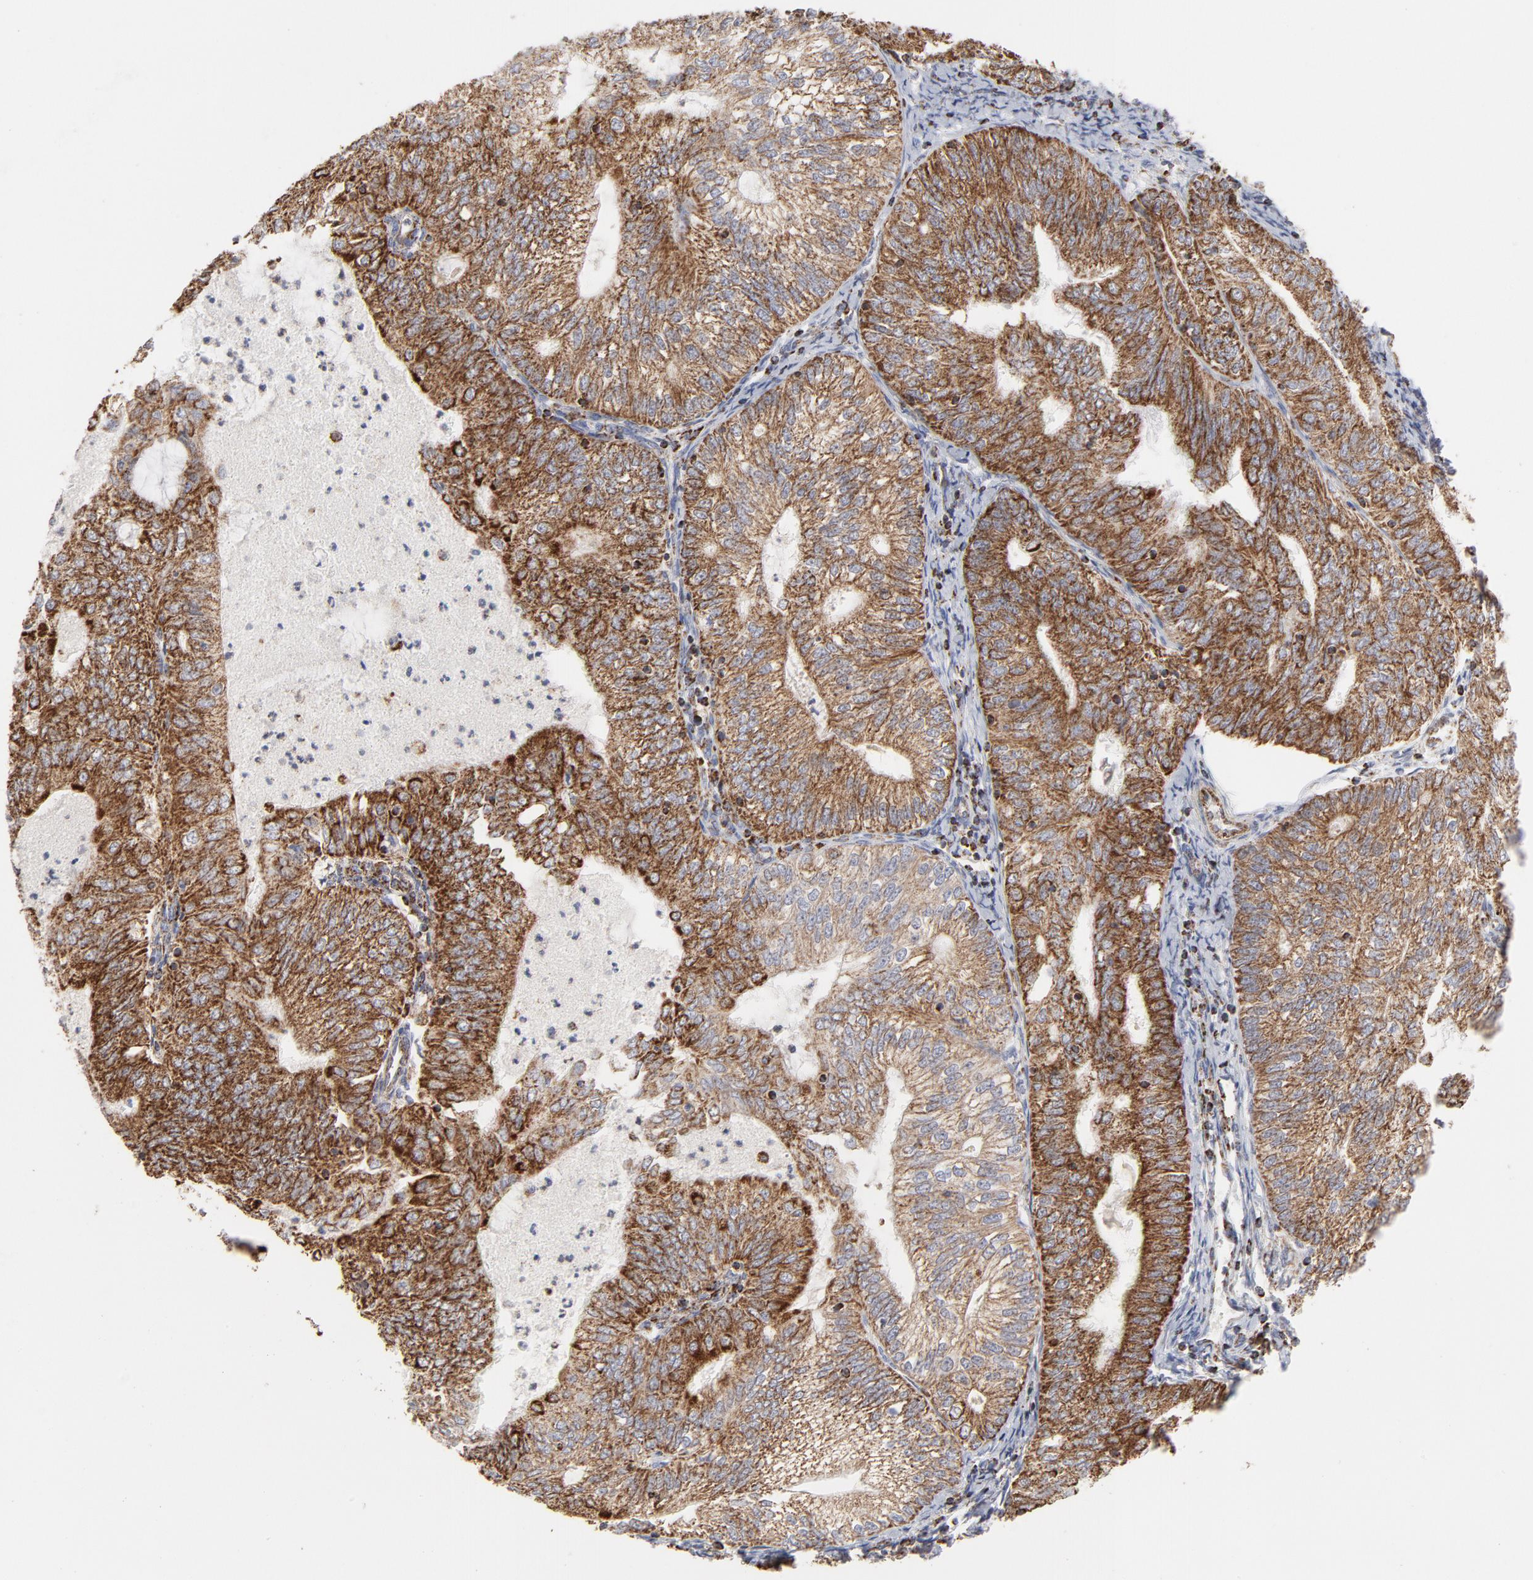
{"staining": {"intensity": "strong", "quantity": ">75%", "location": "cytoplasmic/membranous"}, "tissue": "endometrial cancer", "cell_type": "Tumor cells", "image_type": "cancer", "snomed": [{"axis": "morphology", "description": "Adenocarcinoma, NOS"}, {"axis": "topography", "description": "Endometrium"}], "caption": "Protein staining exhibits strong cytoplasmic/membranous staining in about >75% of tumor cells in endometrial adenocarcinoma.", "gene": "ASB3", "patient": {"sex": "female", "age": 69}}